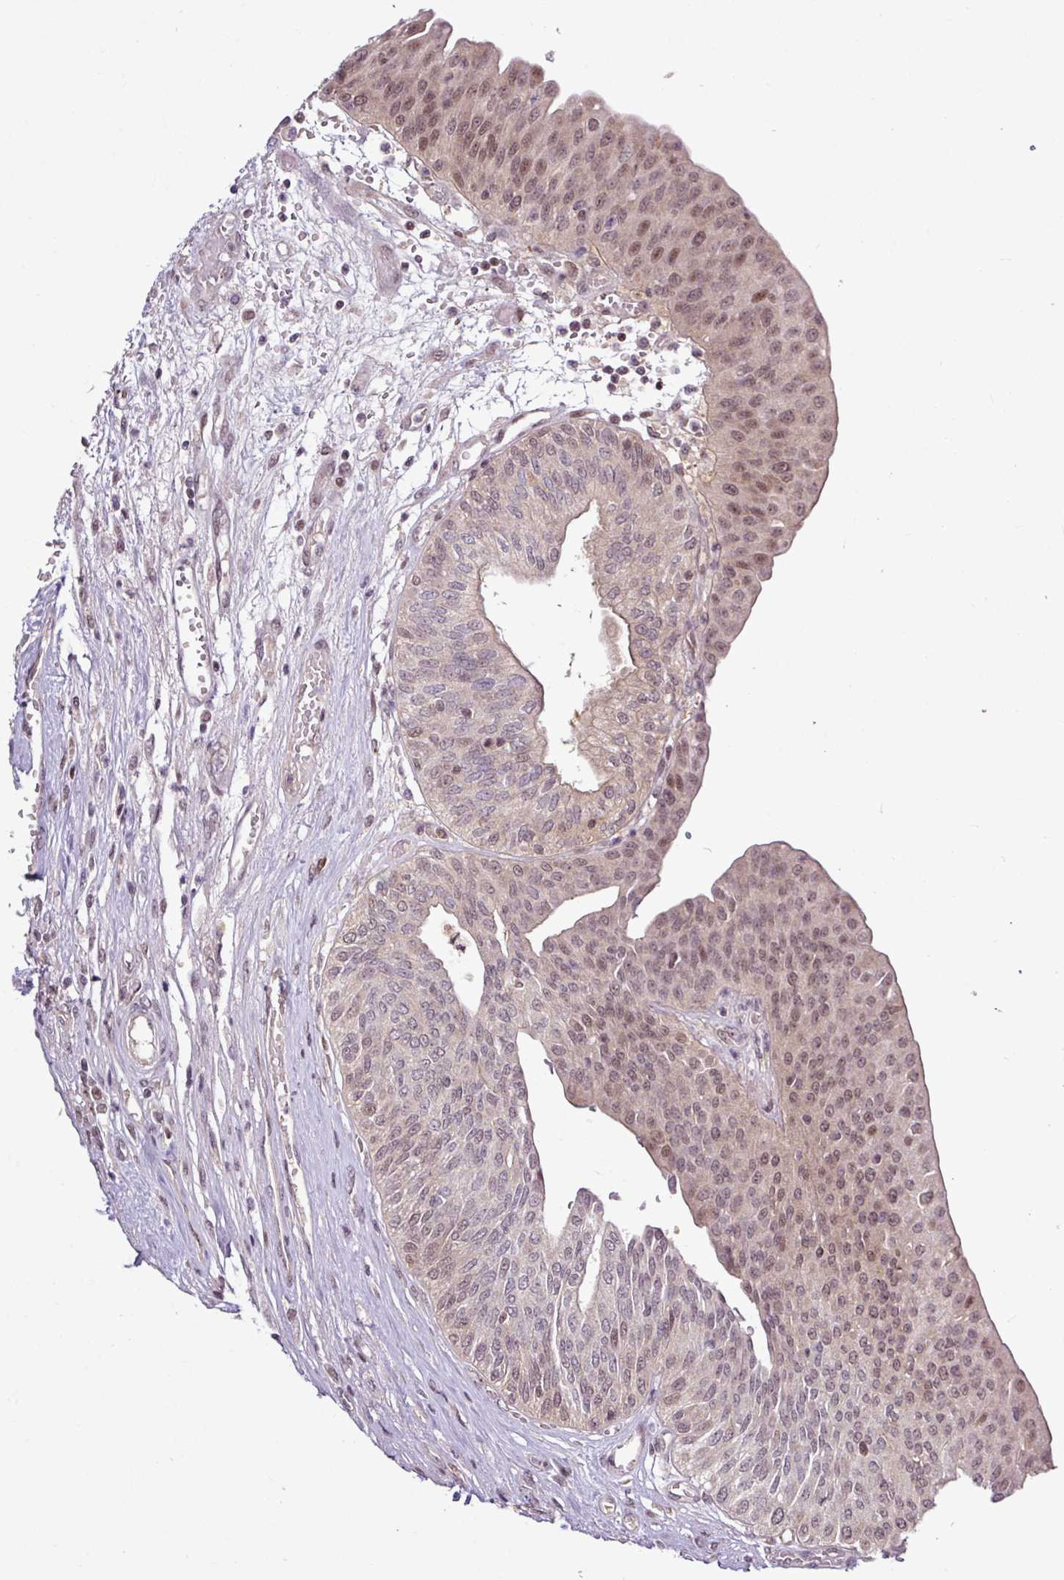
{"staining": {"intensity": "moderate", "quantity": ">75%", "location": "nuclear"}, "tissue": "urothelial cancer", "cell_type": "Tumor cells", "image_type": "cancer", "snomed": [{"axis": "morphology", "description": "Urothelial carcinoma, High grade"}, {"axis": "topography", "description": "Urinary bladder"}], "caption": "High-grade urothelial carcinoma stained with a protein marker demonstrates moderate staining in tumor cells.", "gene": "ITPKC", "patient": {"sex": "female", "age": 79}}